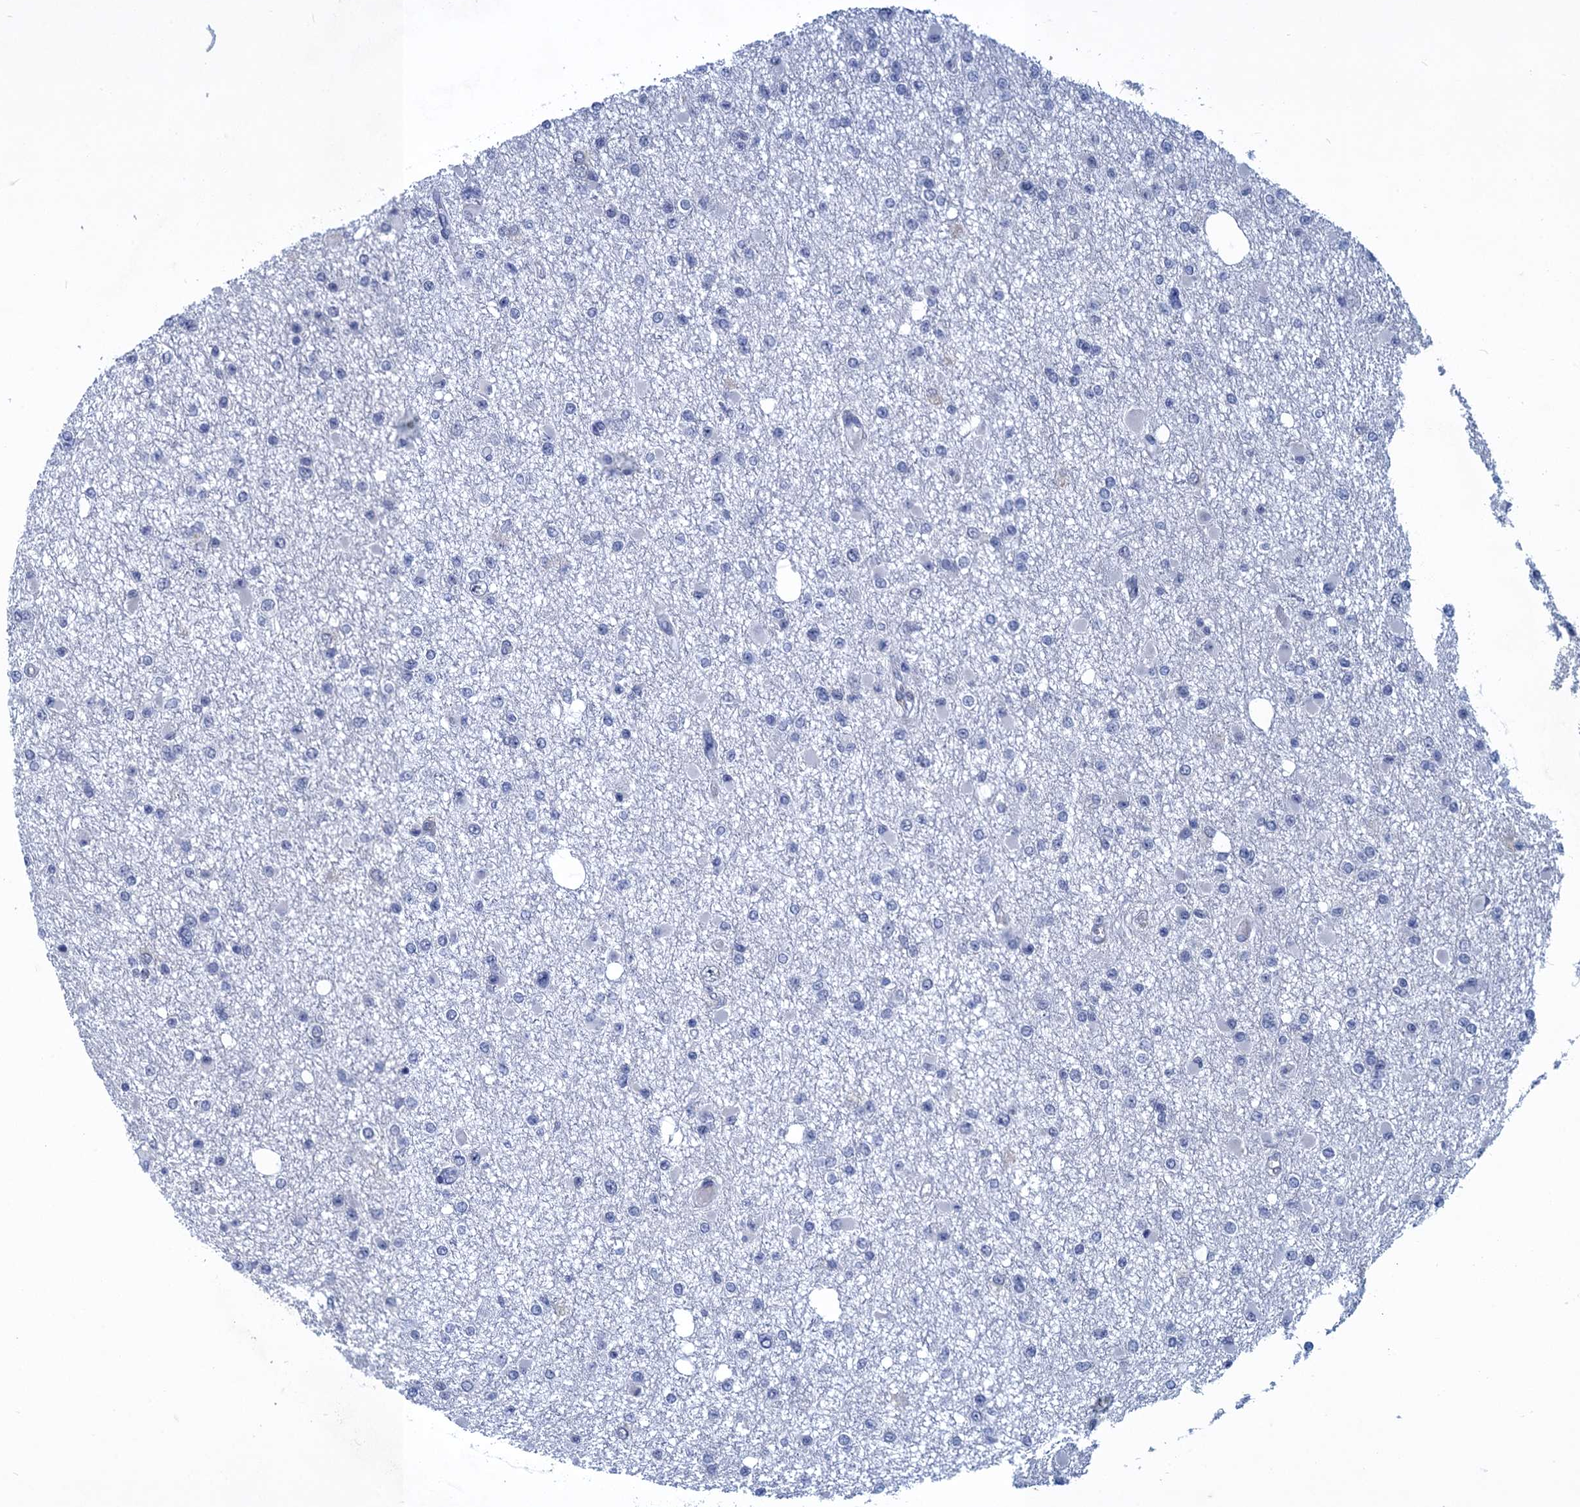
{"staining": {"intensity": "negative", "quantity": "none", "location": "none"}, "tissue": "glioma", "cell_type": "Tumor cells", "image_type": "cancer", "snomed": [{"axis": "morphology", "description": "Glioma, malignant, Low grade"}, {"axis": "topography", "description": "Brain"}], "caption": "Tumor cells are negative for brown protein staining in glioma. Nuclei are stained in blue.", "gene": "GINS3", "patient": {"sex": "female", "age": 22}}